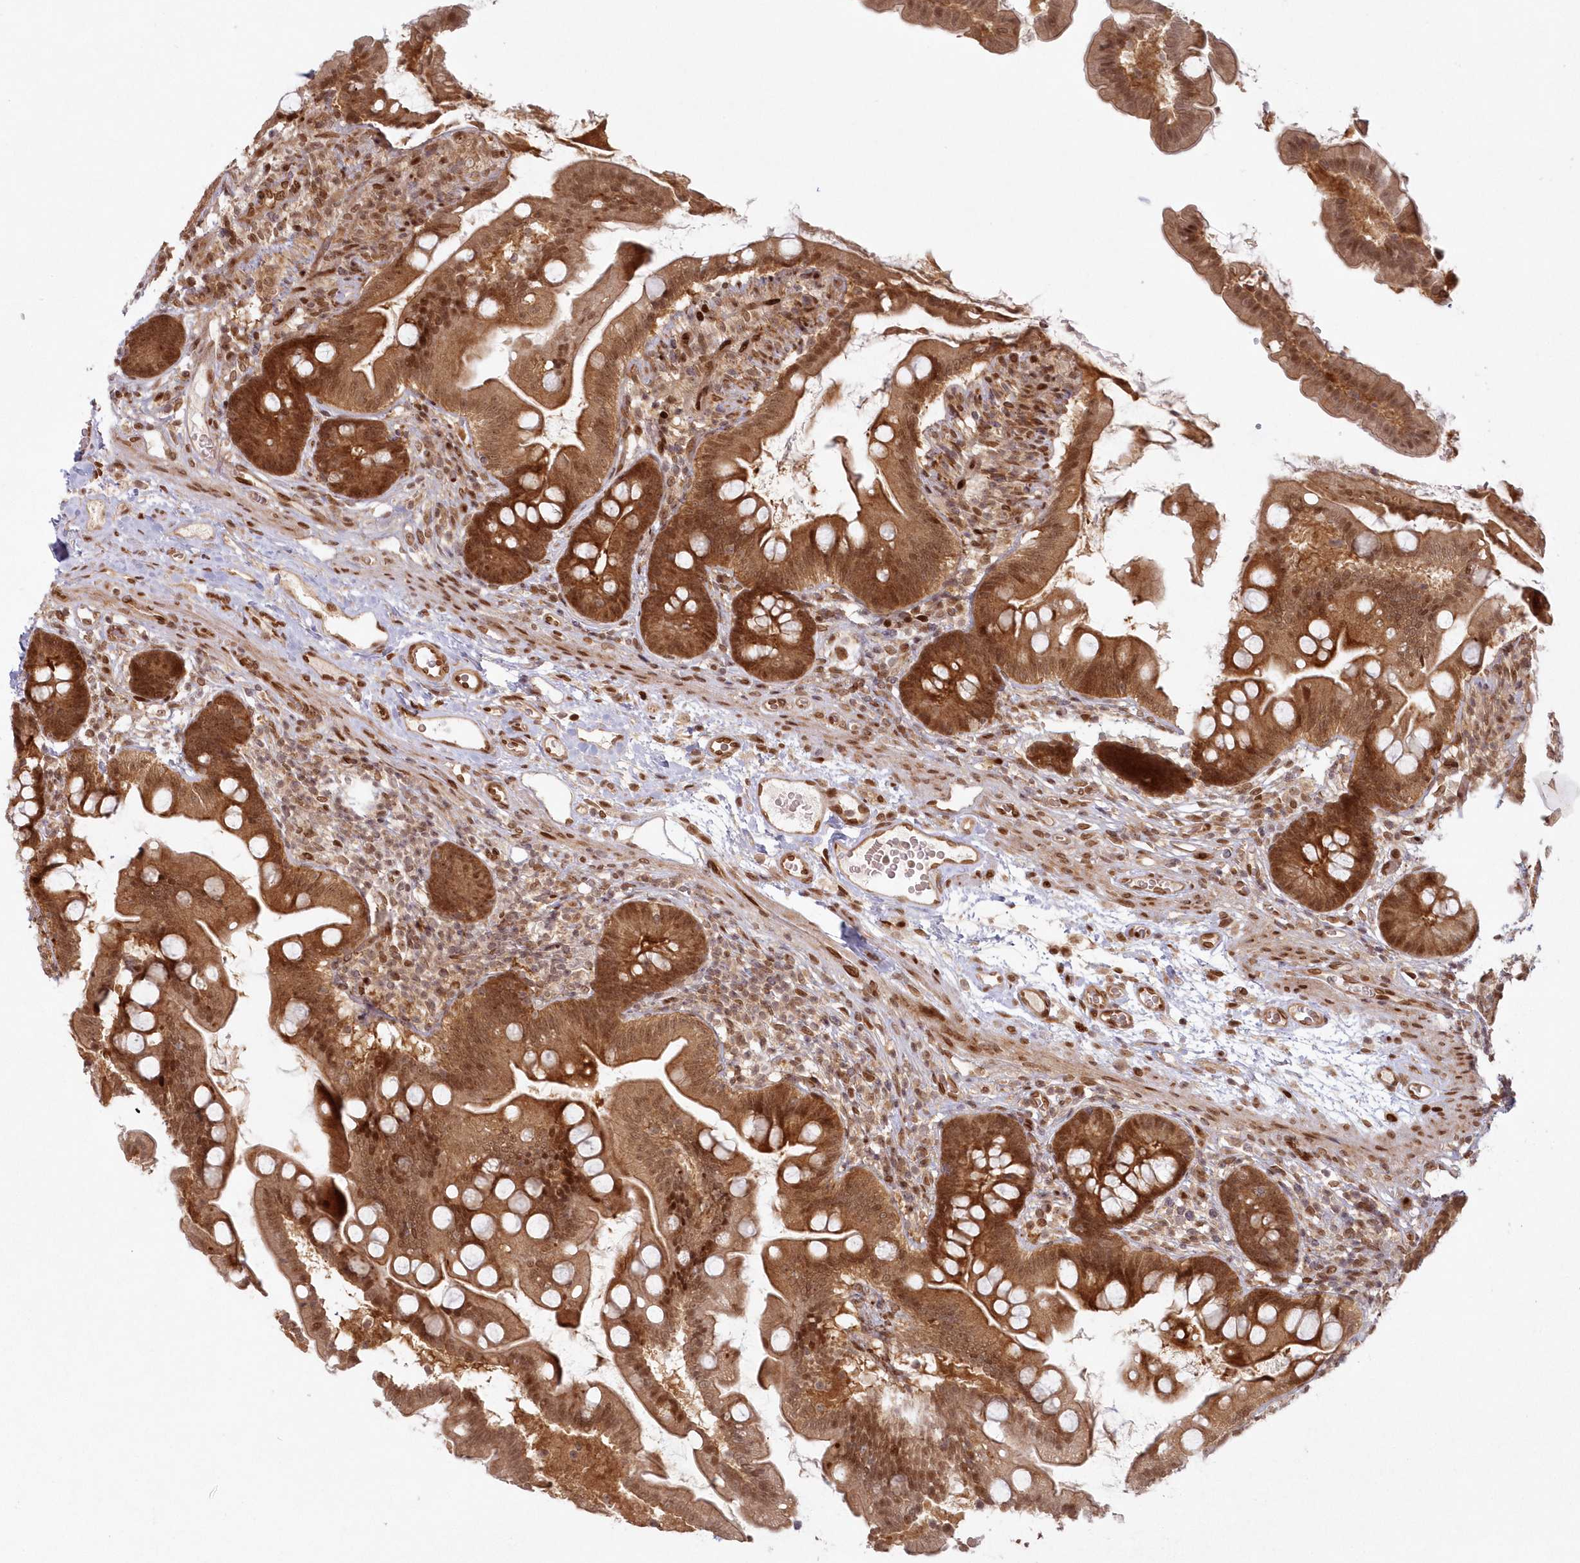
{"staining": {"intensity": "strong", "quantity": ">75%", "location": "cytoplasmic/membranous,nuclear"}, "tissue": "small intestine", "cell_type": "Glandular cells", "image_type": "normal", "snomed": [{"axis": "morphology", "description": "Normal tissue, NOS"}, {"axis": "topography", "description": "Small intestine"}], "caption": "The histopathology image reveals immunohistochemical staining of normal small intestine. There is strong cytoplasmic/membranous,nuclear expression is seen in approximately >75% of glandular cells. The staining was performed using DAB, with brown indicating positive protein expression. Nuclei are stained blue with hematoxylin.", "gene": "TOGARAM2", "patient": {"sex": "female", "age": 56}}